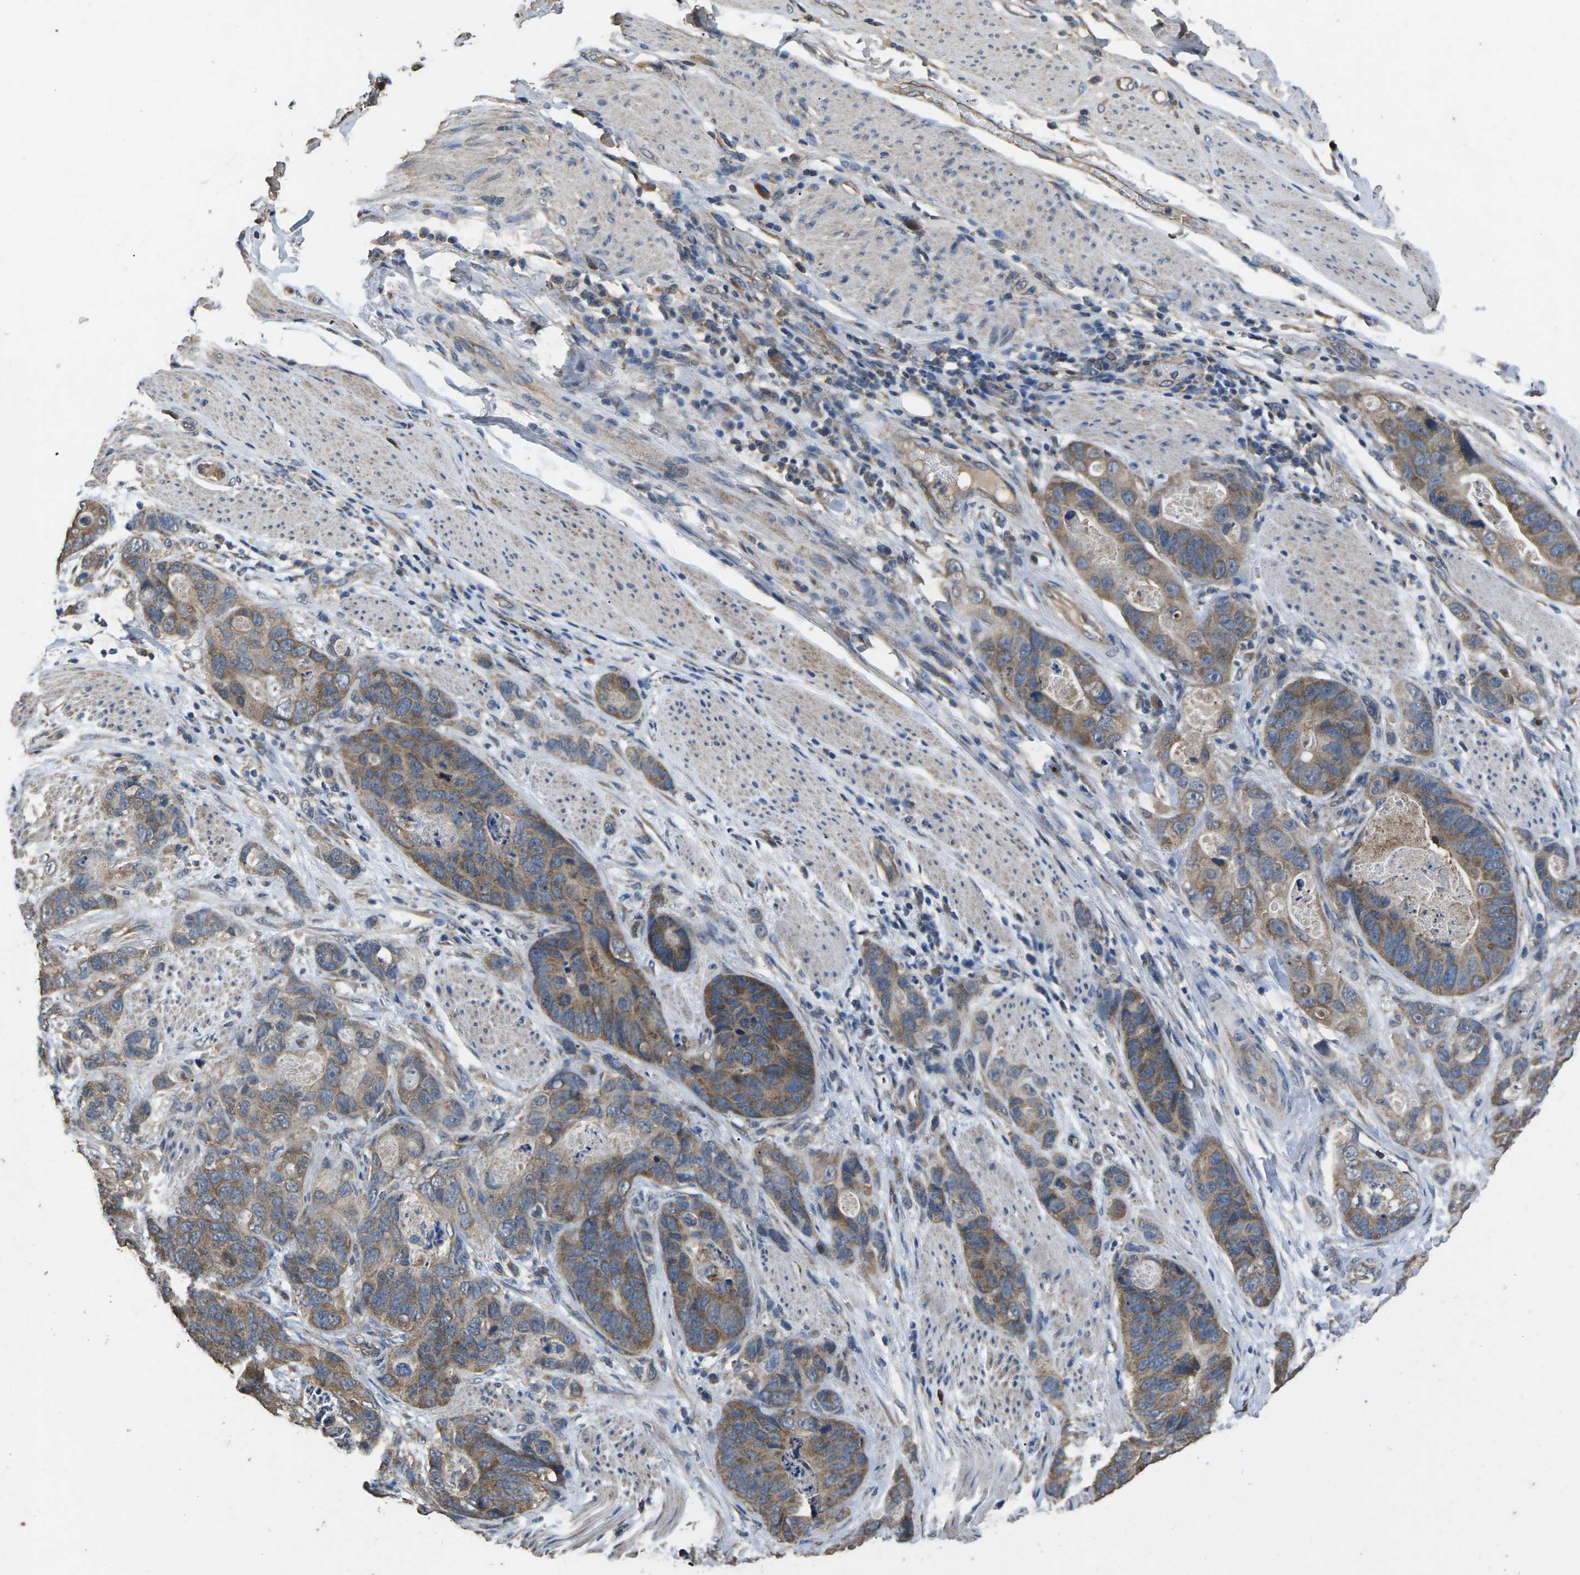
{"staining": {"intensity": "weak", "quantity": ">75%", "location": "cytoplasmic/membranous"}, "tissue": "stomach cancer", "cell_type": "Tumor cells", "image_type": "cancer", "snomed": [{"axis": "morphology", "description": "Adenocarcinoma, NOS"}, {"axis": "topography", "description": "Stomach"}], "caption": "Brown immunohistochemical staining in stomach cancer displays weak cytoplasmic/membranous positivity in approximately >75% of tumor cells. The staining was performed using DAB, with brown indicating positive protein expression. Nuclei are stained blue with hematoxylin.", "gene": "B4GAT1", "patient": {"sex": "female", "age": 89}}